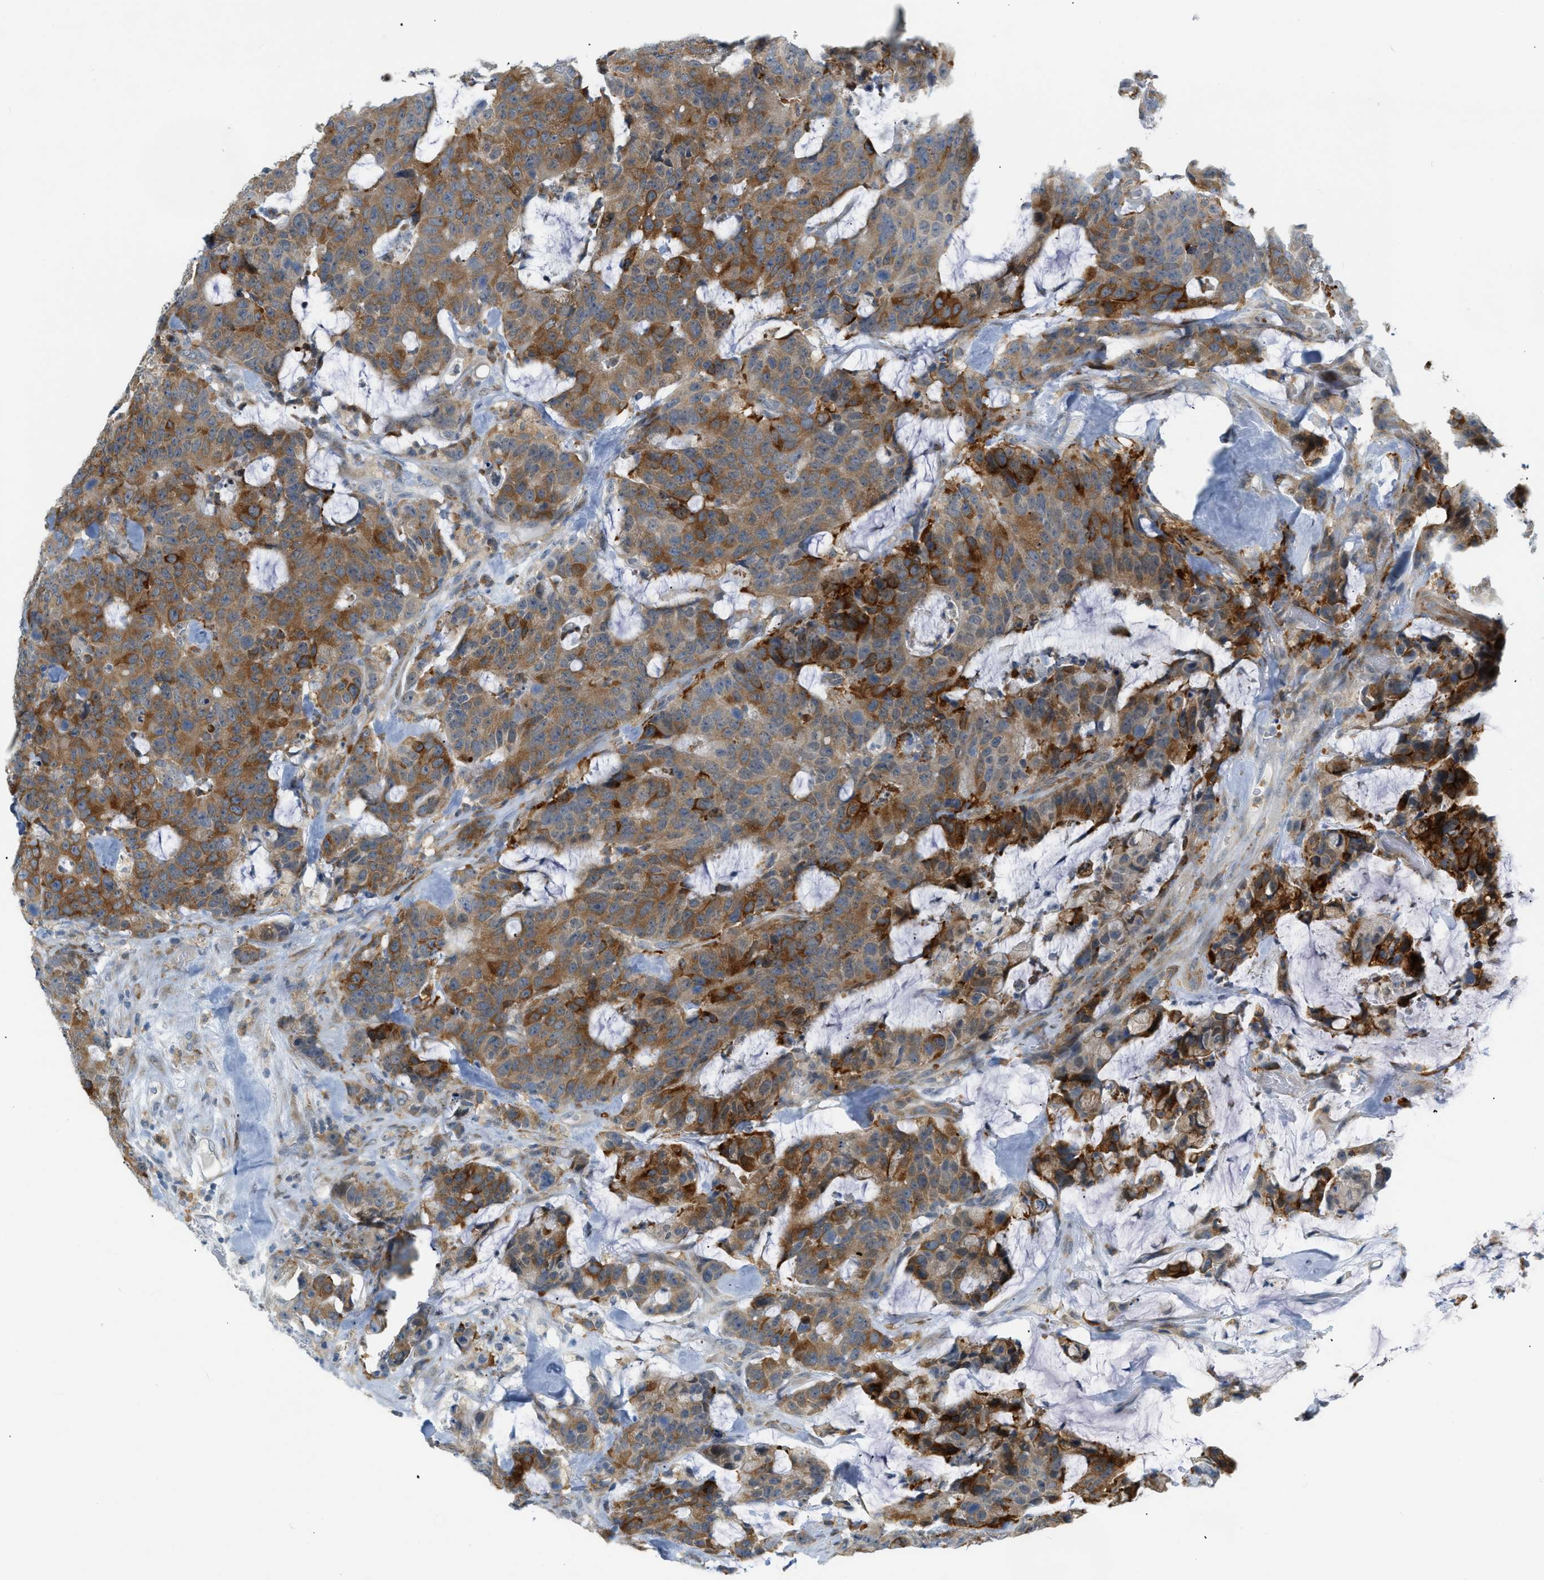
{"staining": {"intensity": "strong", "quantity": ">75%", "location": "cytoplasmic/membranous"}, "tissue": "colorectal cancer", "cell_type": "Tumor cells", "image_type": "cancer", "snomed": [{"axis": "morphology", "description": "Adenocarcinoma, NOS"}, {"axis": "topography", "description": "Colon"}], "caption": "DAB (3,3'-diaminobenzidine) immunohistochemical staining of human adenocarcinoma (colorectal) demonstrates strong cytoplasmic/membranous protein positivity in about >75% of tumor cells. (Stains: DAB (3,3'-diaminobenzidine) in brown, nuclei in blue, Microscopy: brightfield microscopy at high magnification).", "gene": "ZNF408", "patient": {"sex": "female", "age": 86}}